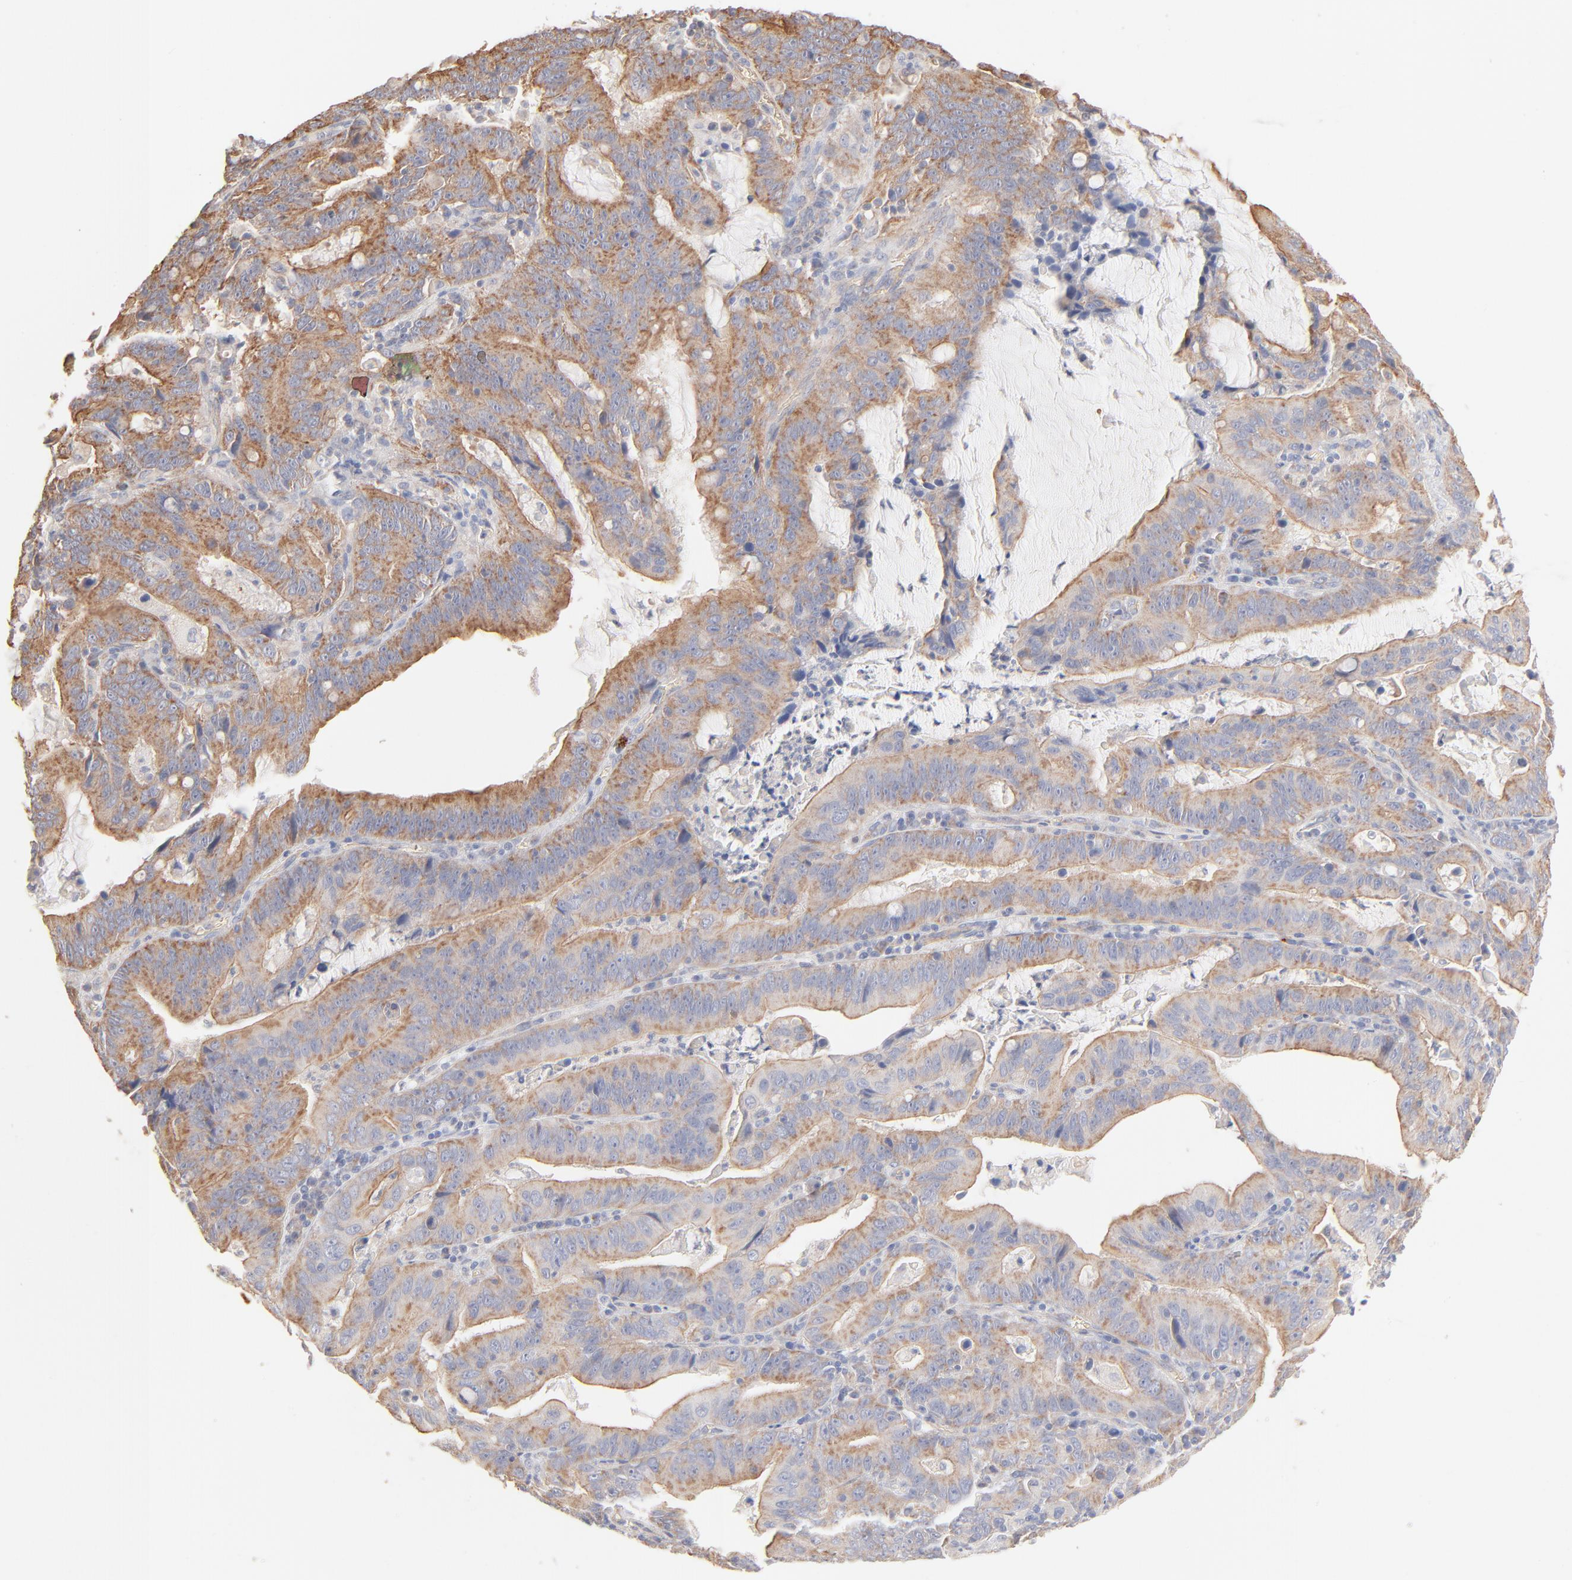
{"staining": {"intensity": "moderate", "quantity": ">75%", "location": "cytoplasmic/membranous"}, "tissue": "stomach cancer", "cell_type": "Tumor cells", "image_type": "cancer", "snomed": [{"axis": "morphology", "description": "Adenocarcinoma, NOS"}, {"axis": "topography", "description": "Stomach, upper"}], "caption": "The photomicrograph reveals immunohistochemical staining of stomach cancer (adenocarcinoma). There is moderate cytoplasmic/membranous expression is identified in approximately >75% of tumor cells. The staining is performed using DAB (3,3'-diaminobenzidine) brown chromogen to label protein expression. The nuclei are counter-stained blue using hematoxylin.", "gene": "SPTB", "patient": {"sex": "male", "age": 63}}